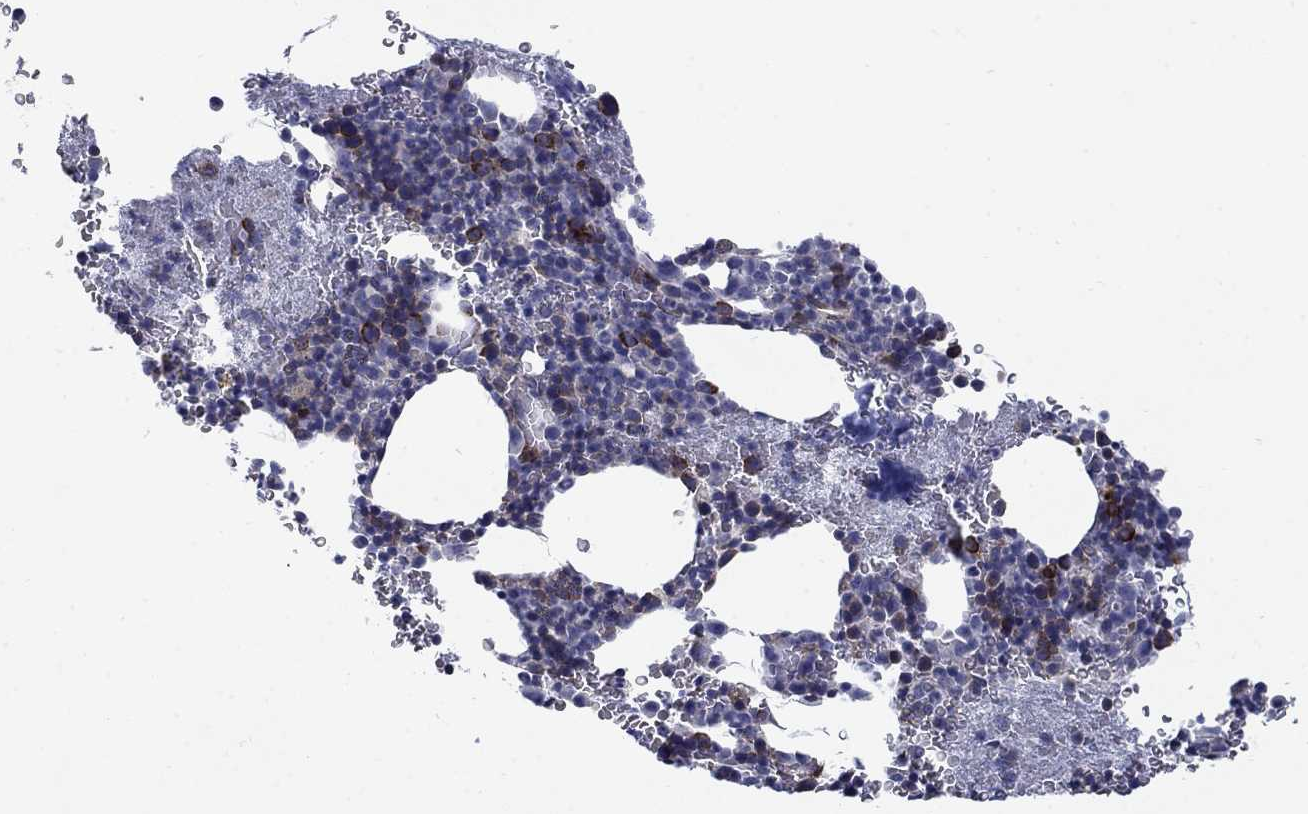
{"staining": {"intensity": "strong", "quantity": "<25%", "location": "cytoplasmic/membranous"}, "tissue": "bone marrow", "cell_type": "Hematopoietic cells", "image_type": "normal", "snomed": [{"axis": "morphology", "description": "Normal tissue, NOS"}, {"axis": "topography", "description": "Bone marrow"}], "caption": "Immunohistochemical staining of unremarkable human bone marrow reveals strong cytoplasmic/membranous protein staining in about <25% of hematopoietic cells.", "gene": "FXR1", "patient": {"sex": "male", "age": 50}}